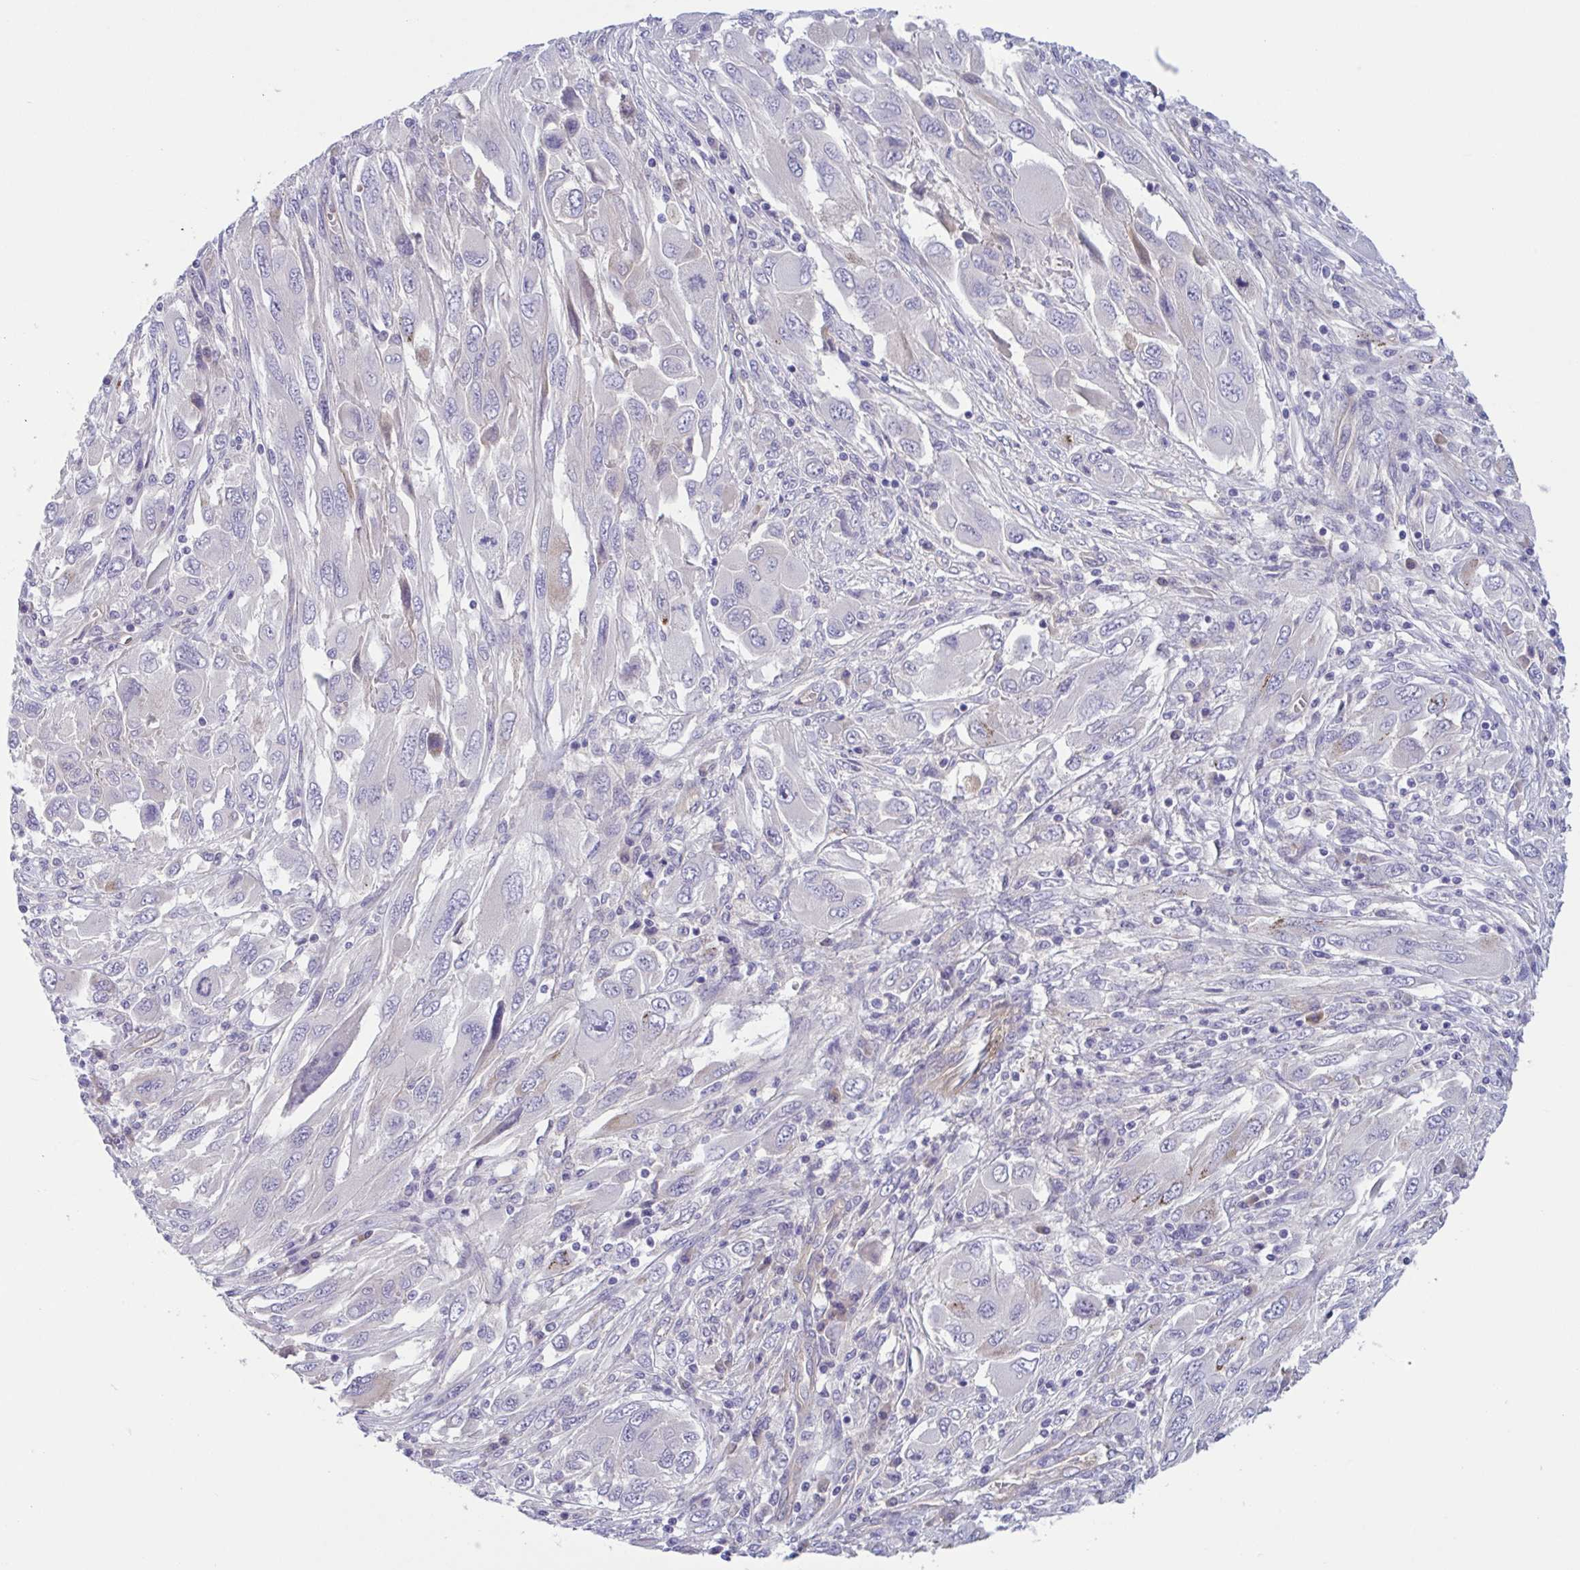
{"staining": {"intensity": "negative", "quantity": "none", "location": "none"}, "tissue": "melanoma", "cell_type": "Tumor cells", "image_type": "cancer", "snomed": [{"axis": "morphology", "description": "Malignant melanoma, NOS"}, {"axis": "topography", "description": "Skin"}], "caption": "Immunohistochemistry (IHC) micrograph of neoplastic tissue: human melanoma stained with DAB (3,3'-diaminobenzidine) displays no significant protein expression in tumor cells.", "gene": "TTC7B", "patient": {"sex": "female", "age": 91}}